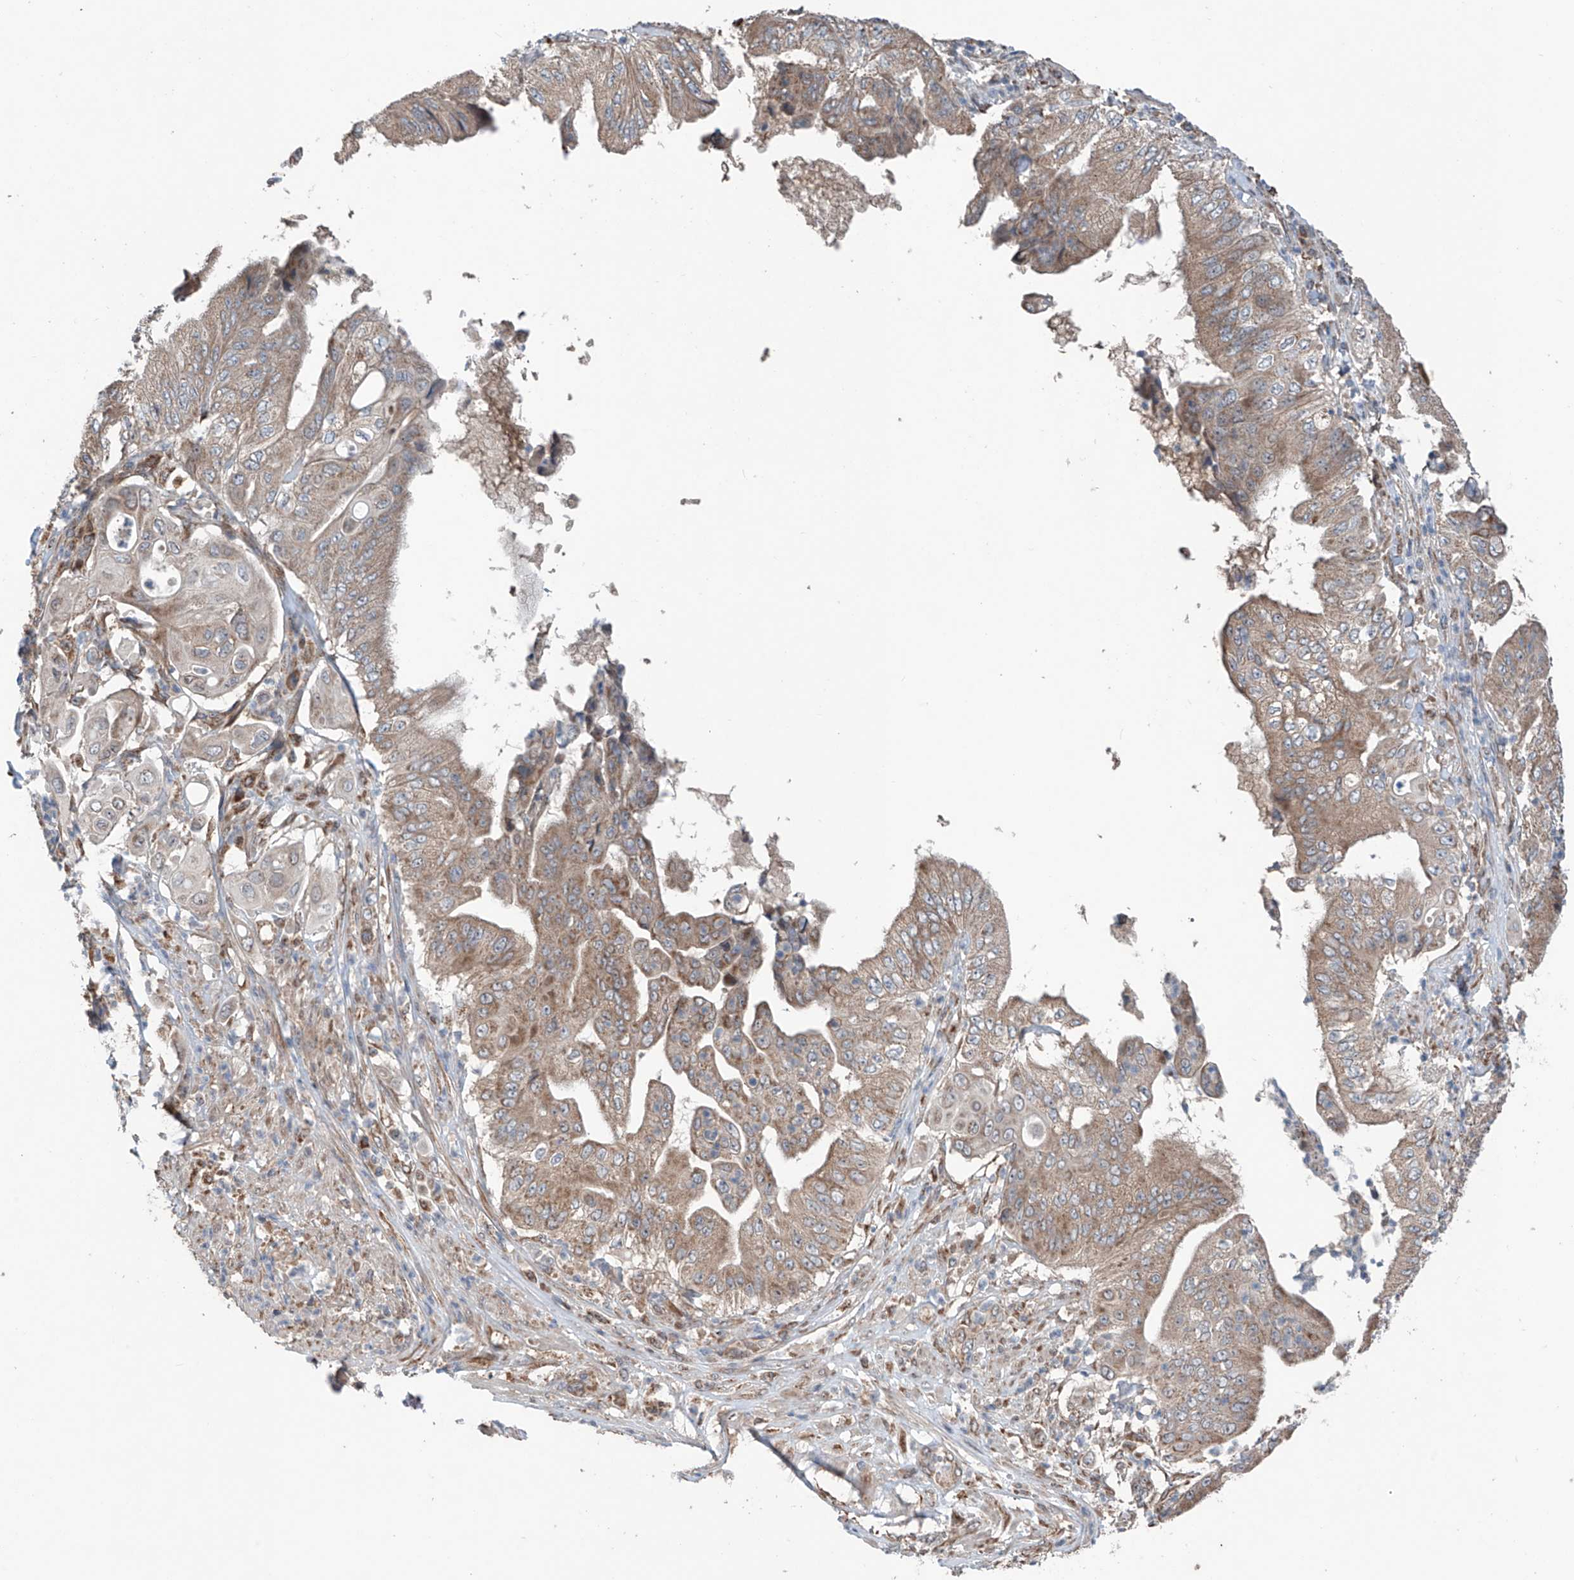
{"staining": {"intensity": "weak", "quantity": ">75%", "location": "cytoplasmic/membranous"}, "tissue": "pancreatic cancer", "cell_type": "Tumor cells", "image_type": "cancer", "snomed": [{"axis": "morphology", "description": "Adenocarcinoma, NOS"}, {"axis": "topography", "description": "Pancreas"}], "caption": "Immunohistochemistry (IHC) micrograph of human adenocarcinoma (pancreatic) stained for a protein (brown), which shows low levels of weak cytoplasmic/membranous positivity in about >75% of tumor cells.", "gene": "SAMD3", "patient": {"sex": "female", "age": 77}}